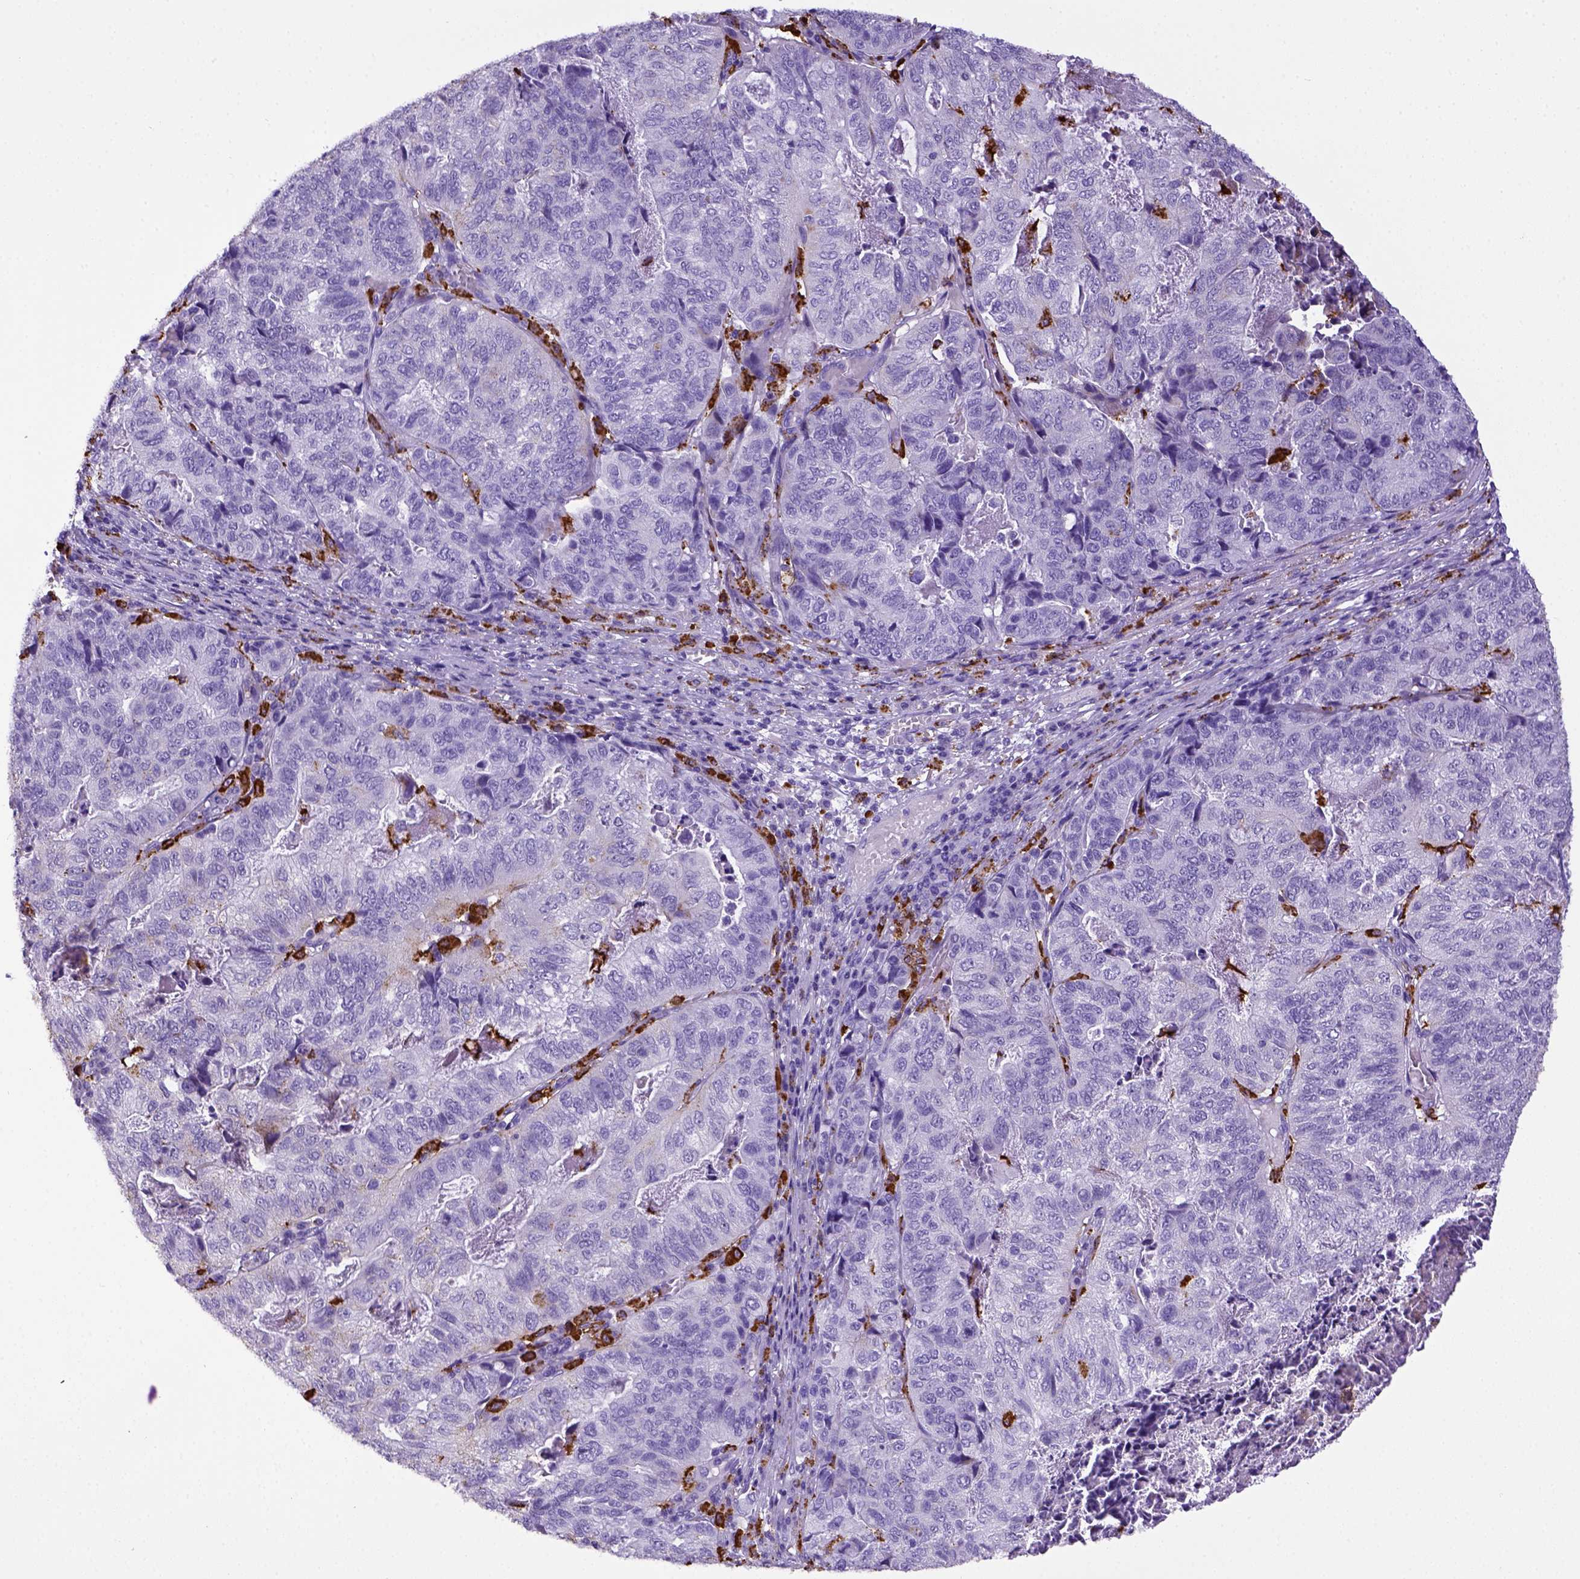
{"staining": {"intensity": "negative", "quantity": "none", "location": "none"}, "tissue": "stomach cancer", "cell_type": "Tumor cells", "image_type": "cancer", "snomed": [{"axis": "morphology", "description": "Adenocarcinoma, NOS"}, {"axis": "topography", "description": "Stomach, upper"}], "caption": "A photomicrograph of stomach cancer (adenocarcinoma) stained for a protein shows no brown staining in tumor cells. The staining was performed using DAB (3,3'-diaminobenzidine) to visualize the protein expression in brown, while the nuclei were stained in blue with hematoxylin (Magnification: 20x).", "gene": "CD68", "patient": {"sex": "female", "age": 67}}